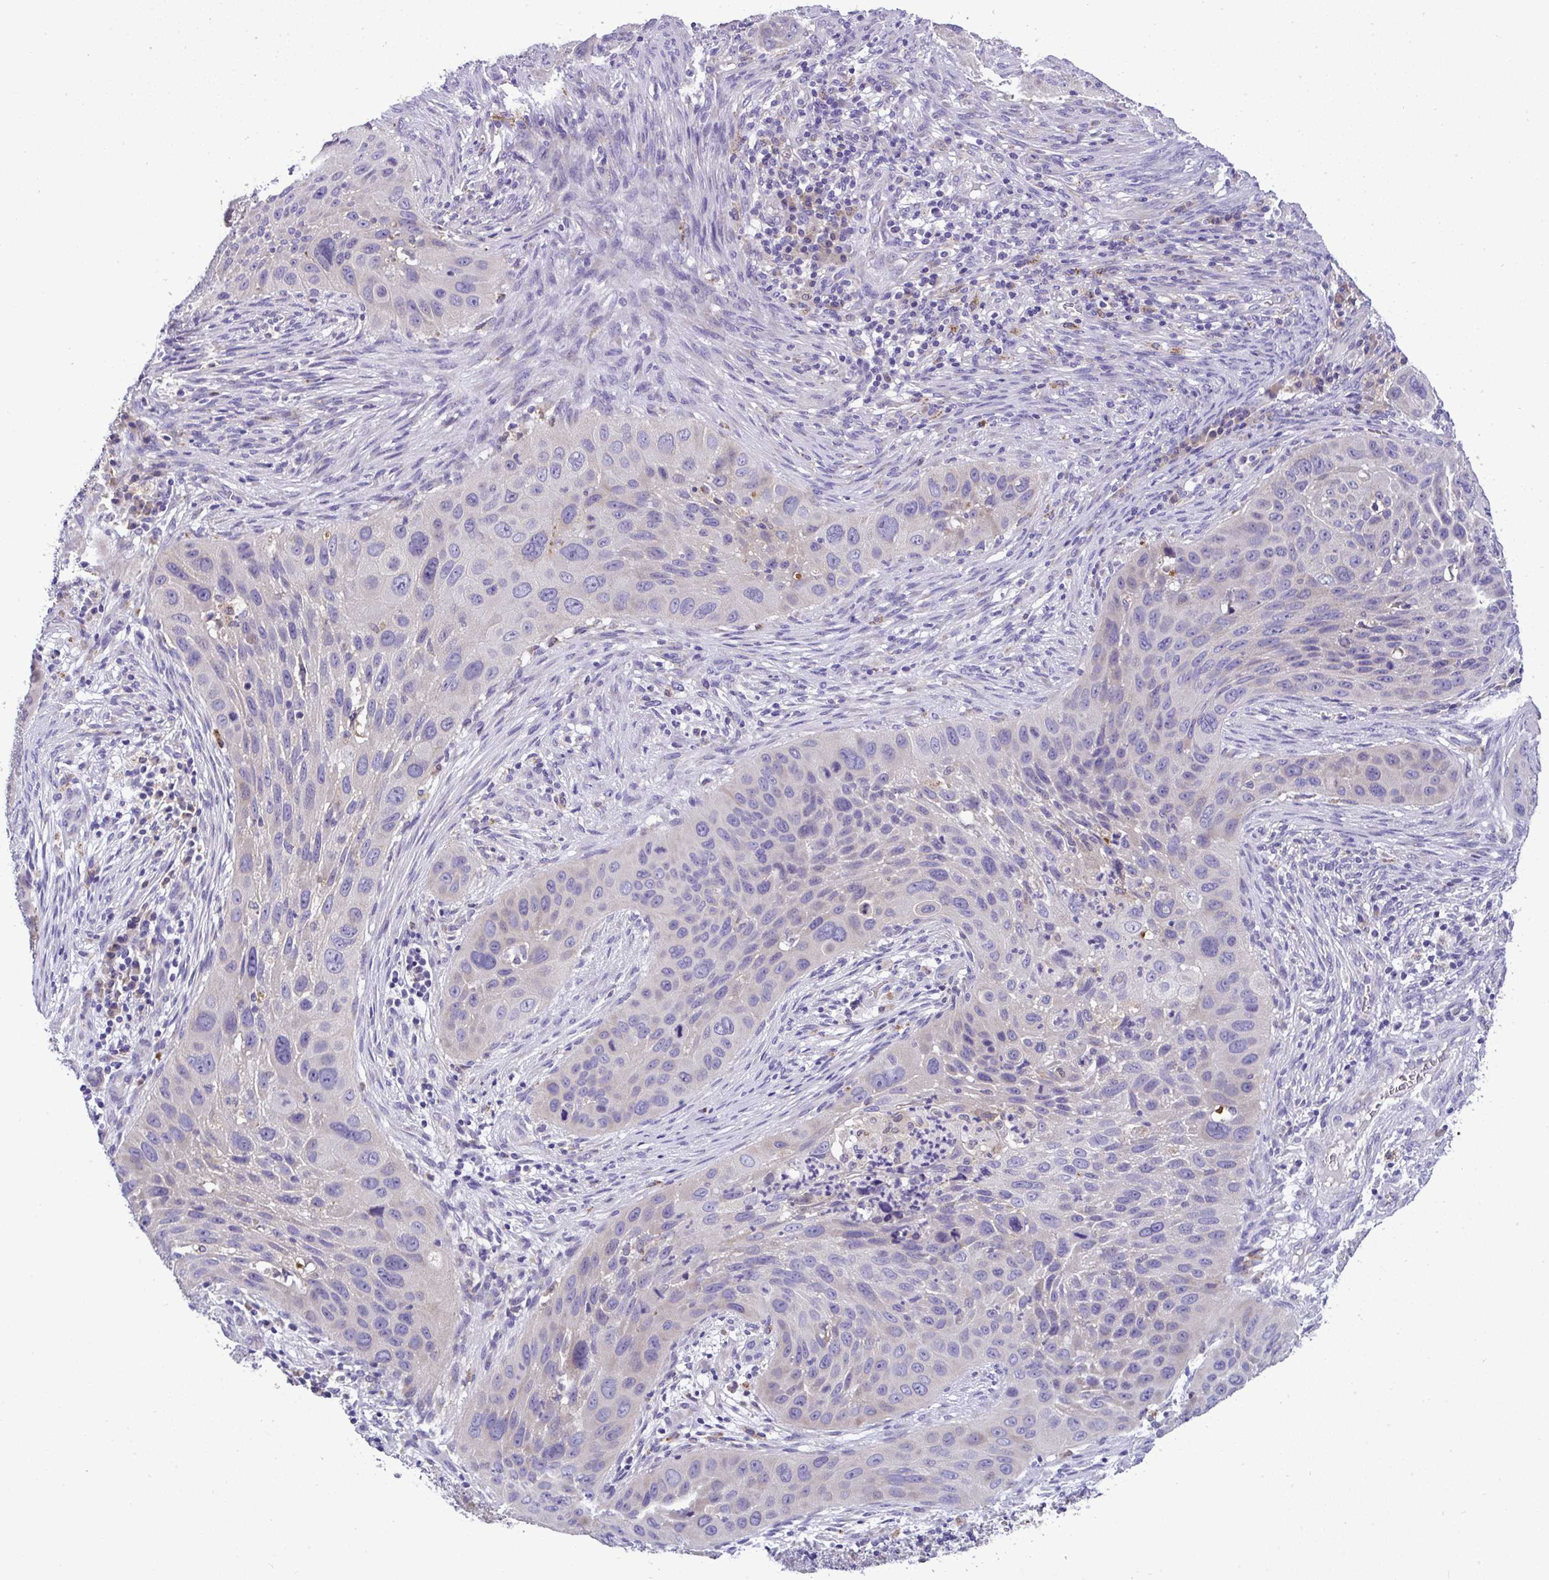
{"staining": {"intensity": "negative", "quantity": "none", "location": "none"}, "tissue": "lung cancer", "cell_type": "Tumor cells", "image_type": "cancer", "snomed": [{"axis": "morphology", "description": "Squamous cell carcinoma, NOS"}, {"axis": "topography", "description": "Lung"}], "caption": "Immunohistochemistry (IHC) micrograph of human lung cancer stained for a protein (brown), which shows no staining in tumor cells.", "gene": "ST8SIA2", "patient": {"sex": "male", "age": 63}}